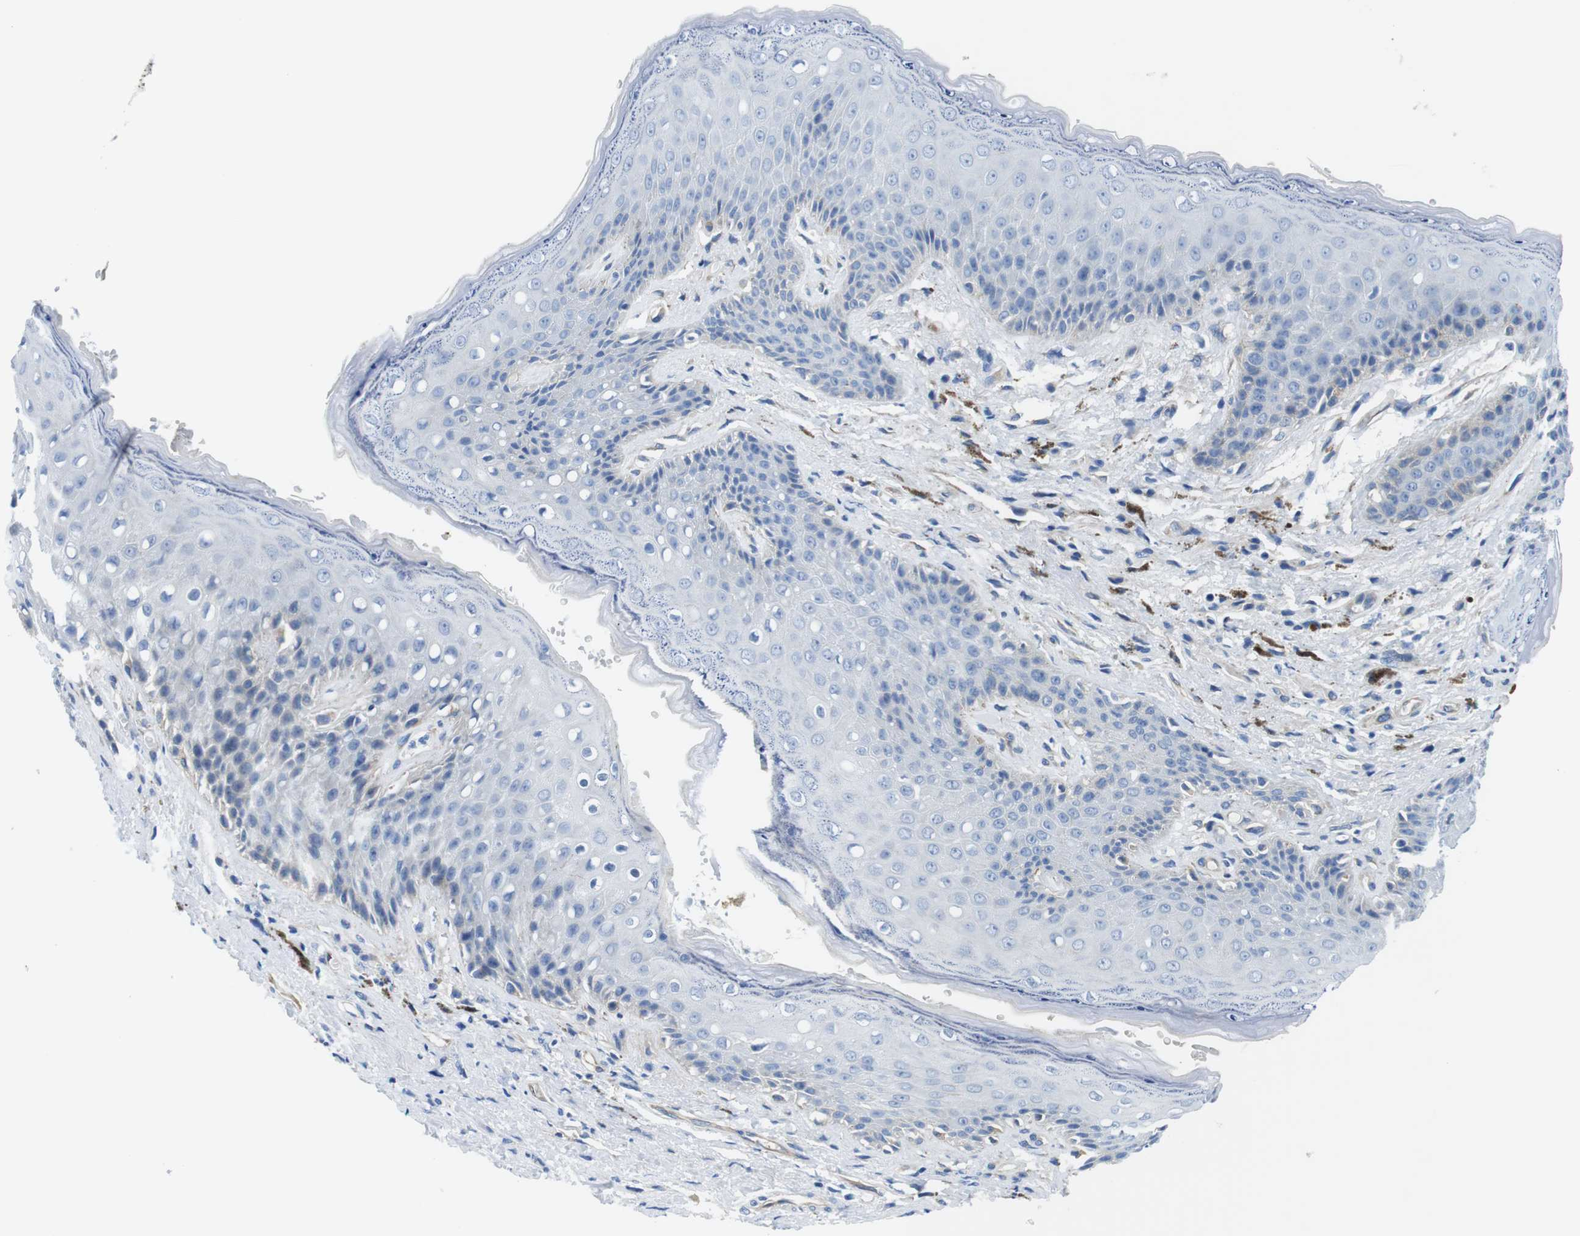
{"staining": {"intensity": "negative", "quantity": "none", "location": "none"}, "tissue": "skin", "cell_type": "Epidermal cells", "image_type": "normal", "snomed": [{"axis": "morphology", "description": "Normal tissue, NOS"}, {"axis": "topography", "description": "Anal"}], "caption": "DAB immunohistochemical staining of unremarkable skin exhibits no significant positivity in epidermal cells.", "gene": "CDH8", "patient": {"sex": "female", "age": 46}}